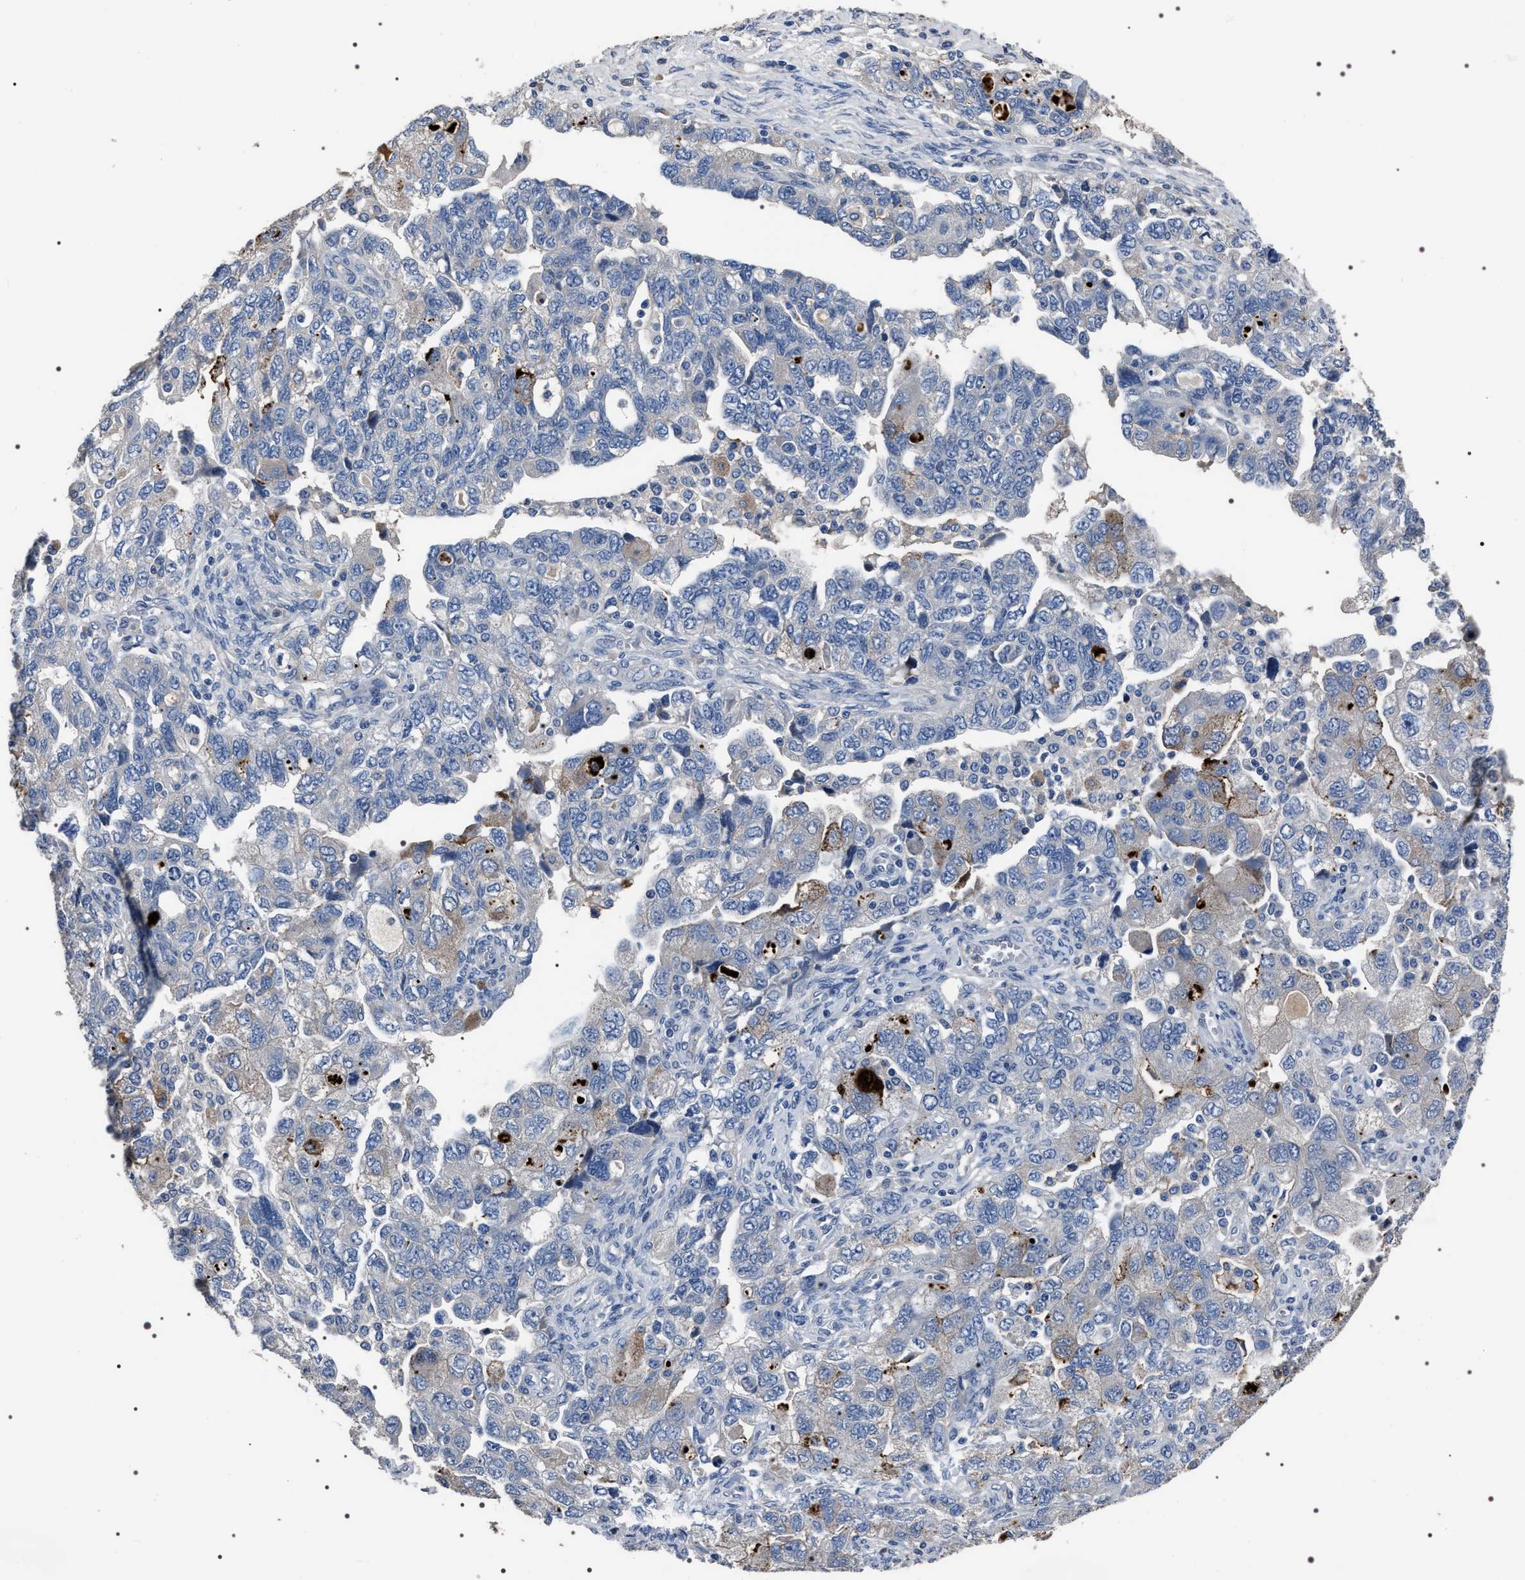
{"staining": {"intensity": "negative", "quantity": "none", "location": "none"}, "tissue": "ovarian cancer", "cell_type": "Tumor cells", "image_type": "cancer", "snomed": [{"axis": "morphology", "description": "Carcinoma, NOS"}, {"axis": "morphology", "description": "Cystadenocarcinoma, serous, NOS"}, {"axis": "topography", "description": "Ovary"}], "caption": "Immunohistochemistry (IHC) image of neoplastic tissue: human ovarian cancer (carcinoma) stained with DAB (3,3'-diaminobenzidine) reveals no significant protein staining in tumor cells.", "gene": "TRIM54", "patient": {"sex": "female", "age": 69}}